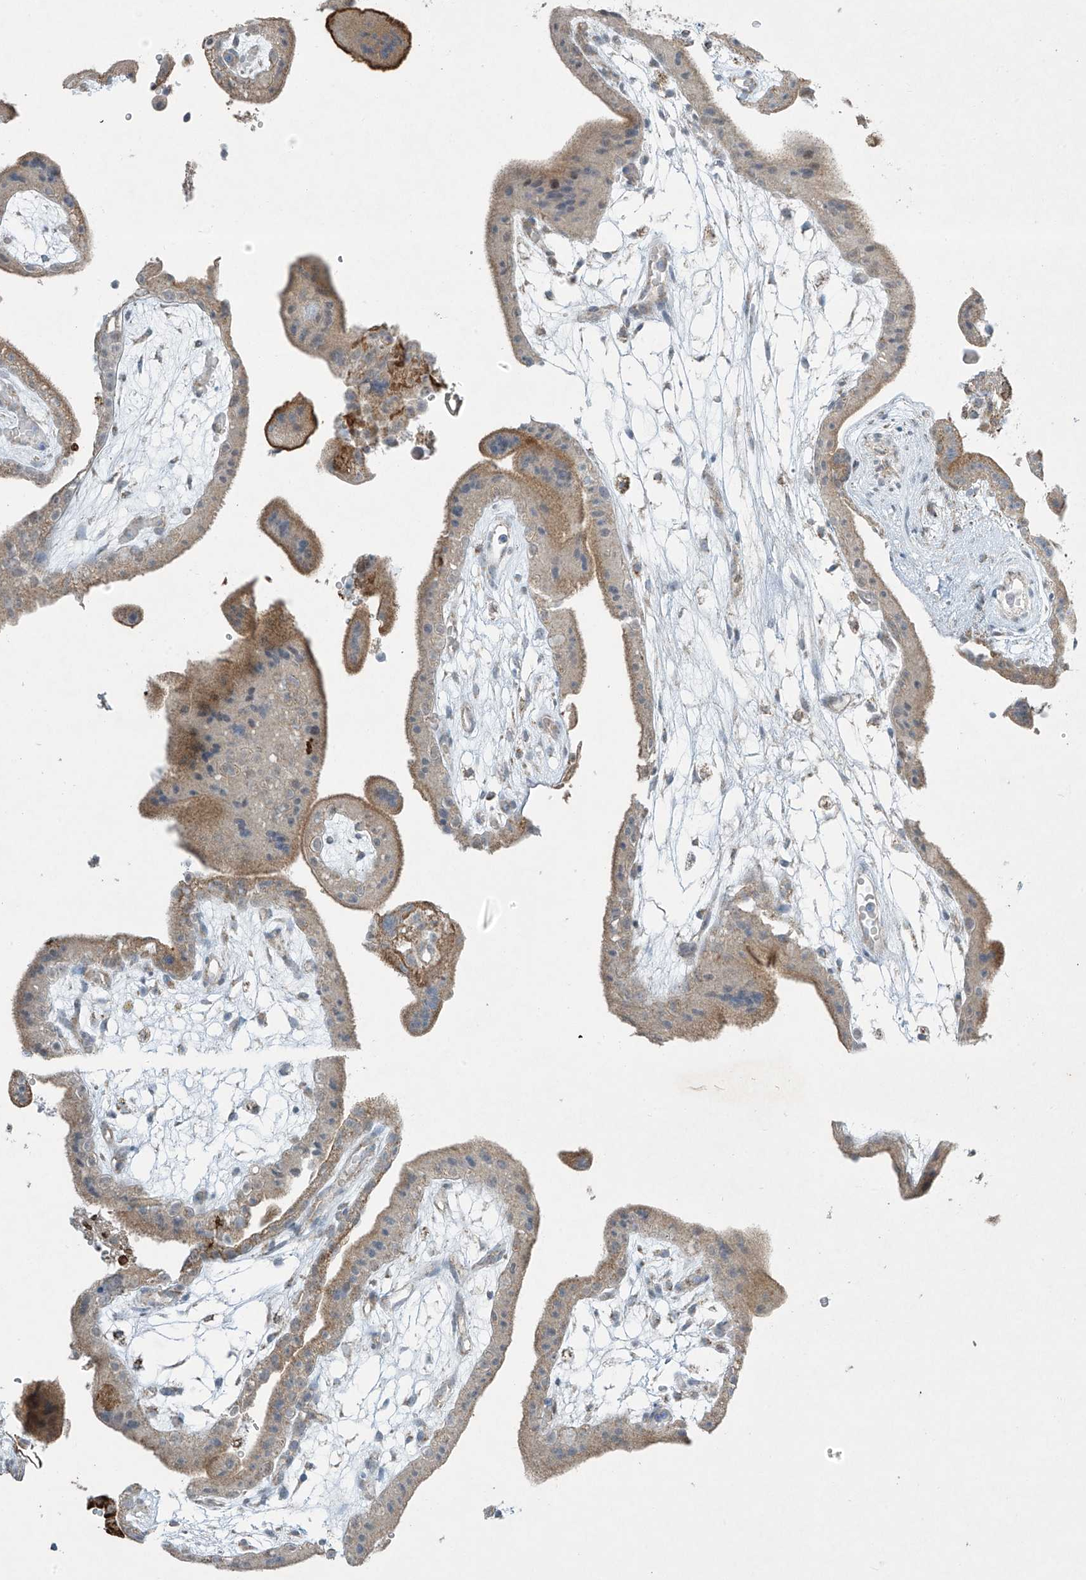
{"staining": {"intensity": "moderate", "quantity": "25%-75%", "location": "cytoplasmic/membranous"}, "tissue": "placenta", "cell_type": "Trophoblastic cells", "image_type": "normal", "snomed": [{"axis": "morphology", "description": "Normal tissue, NOS"}, {"axis": "topography", "description": "Placenta"}], "caption": "Placenta stained with immunohistochemistry reveals moderate cytoplasmic/membranous staining in about 25%-75% of trophoblastic cells.", "gene": "SMDT1", "patient": {"sex": "female", "age": 18}}